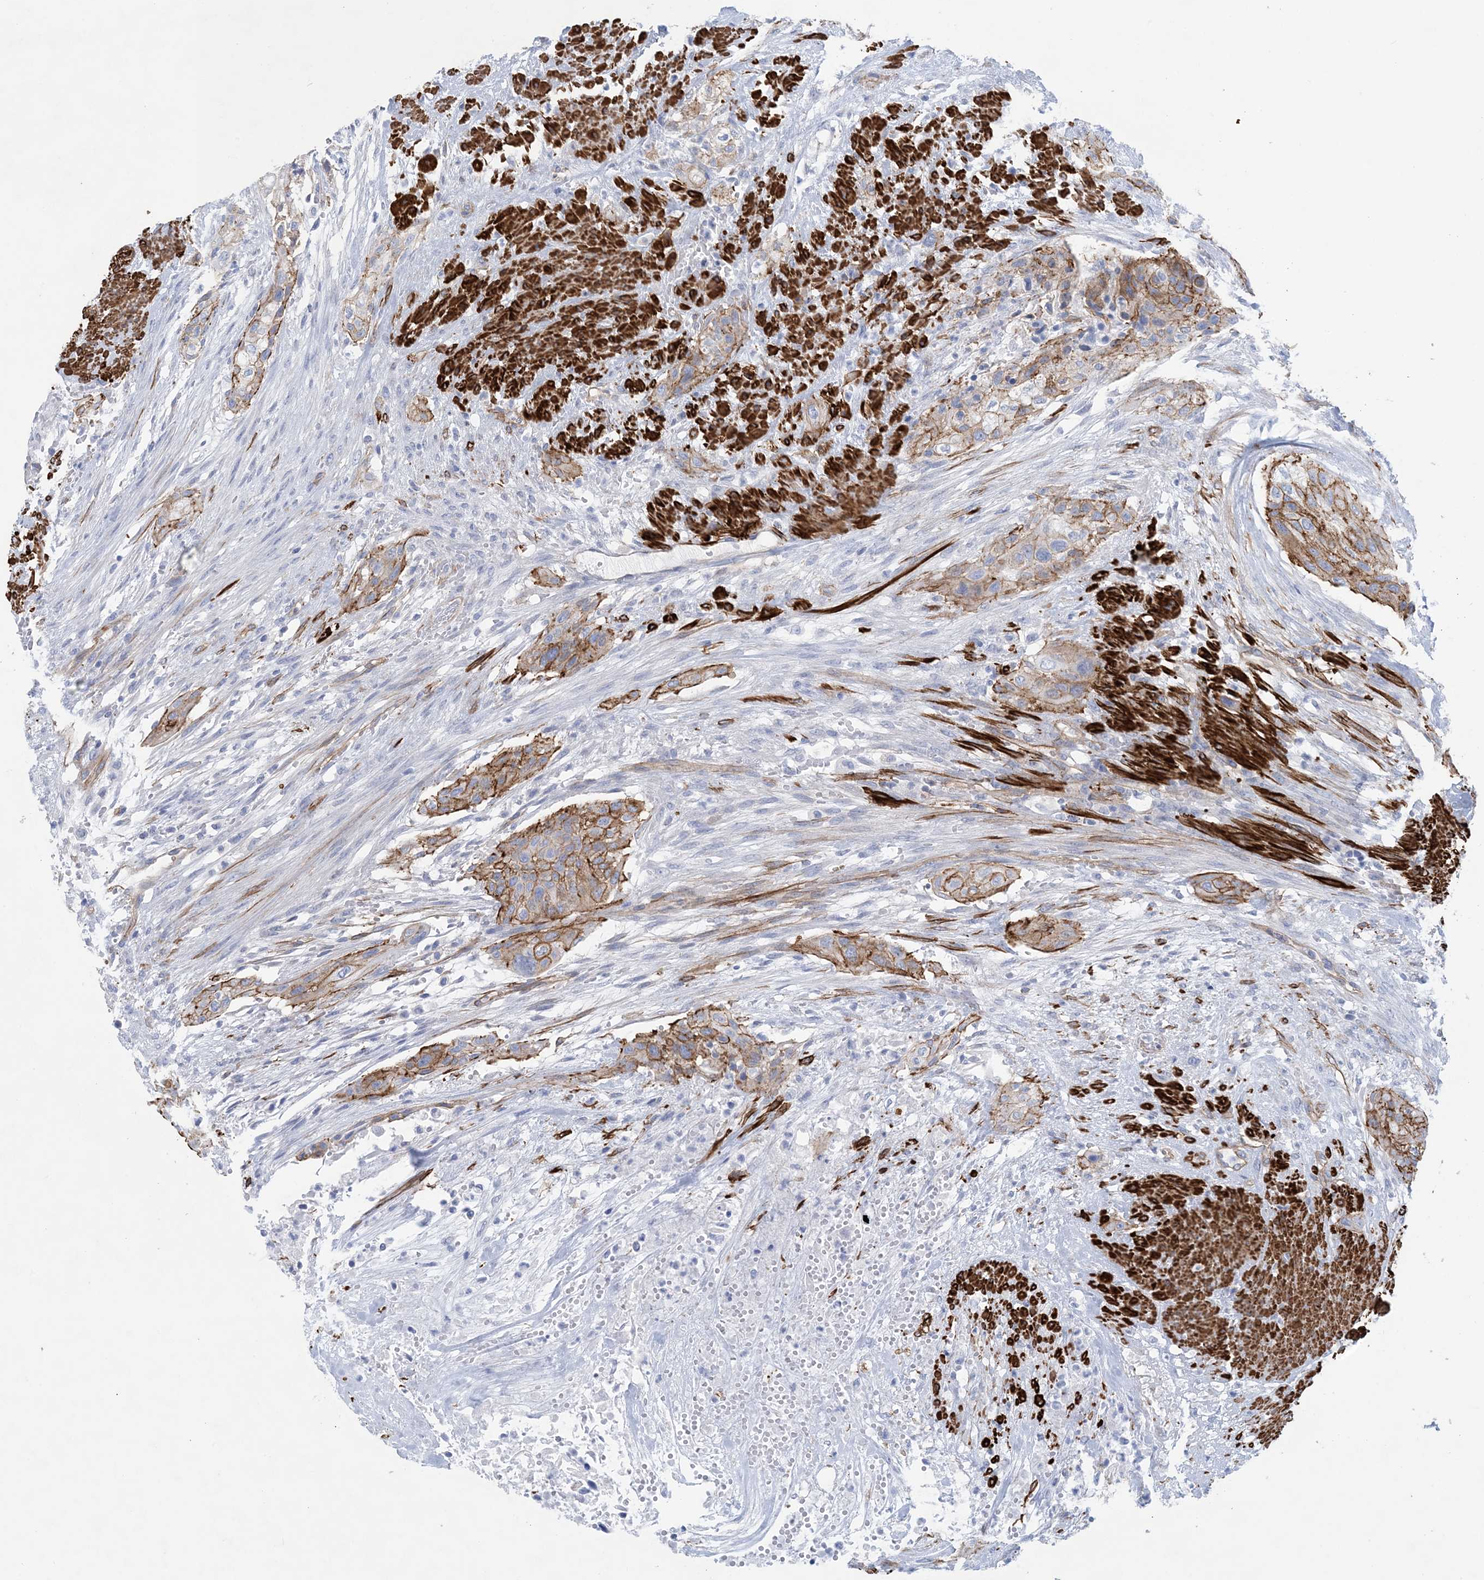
{"staining": {"intensity": "moderate", "quantity": "25%-75%", "location": "cytoplasmic/membranous"}, "tissue": "urothelial cancer", "cell_type": "Tumor cells", "image_type": "cancer", "snomed": [{"axis": "morphology", "description": "Urothelial carcinoma, High grade"}, {"axis": "topography", "description": "Urinary bladder"}], "caption": "Tumor cells show moderate cytoplasmic/membranous staining in about 25%-75% of cells in high-grade urothelial carcinoma.", "gene": "SHANK1", "patient": {"sex": "male", "age": 35}}